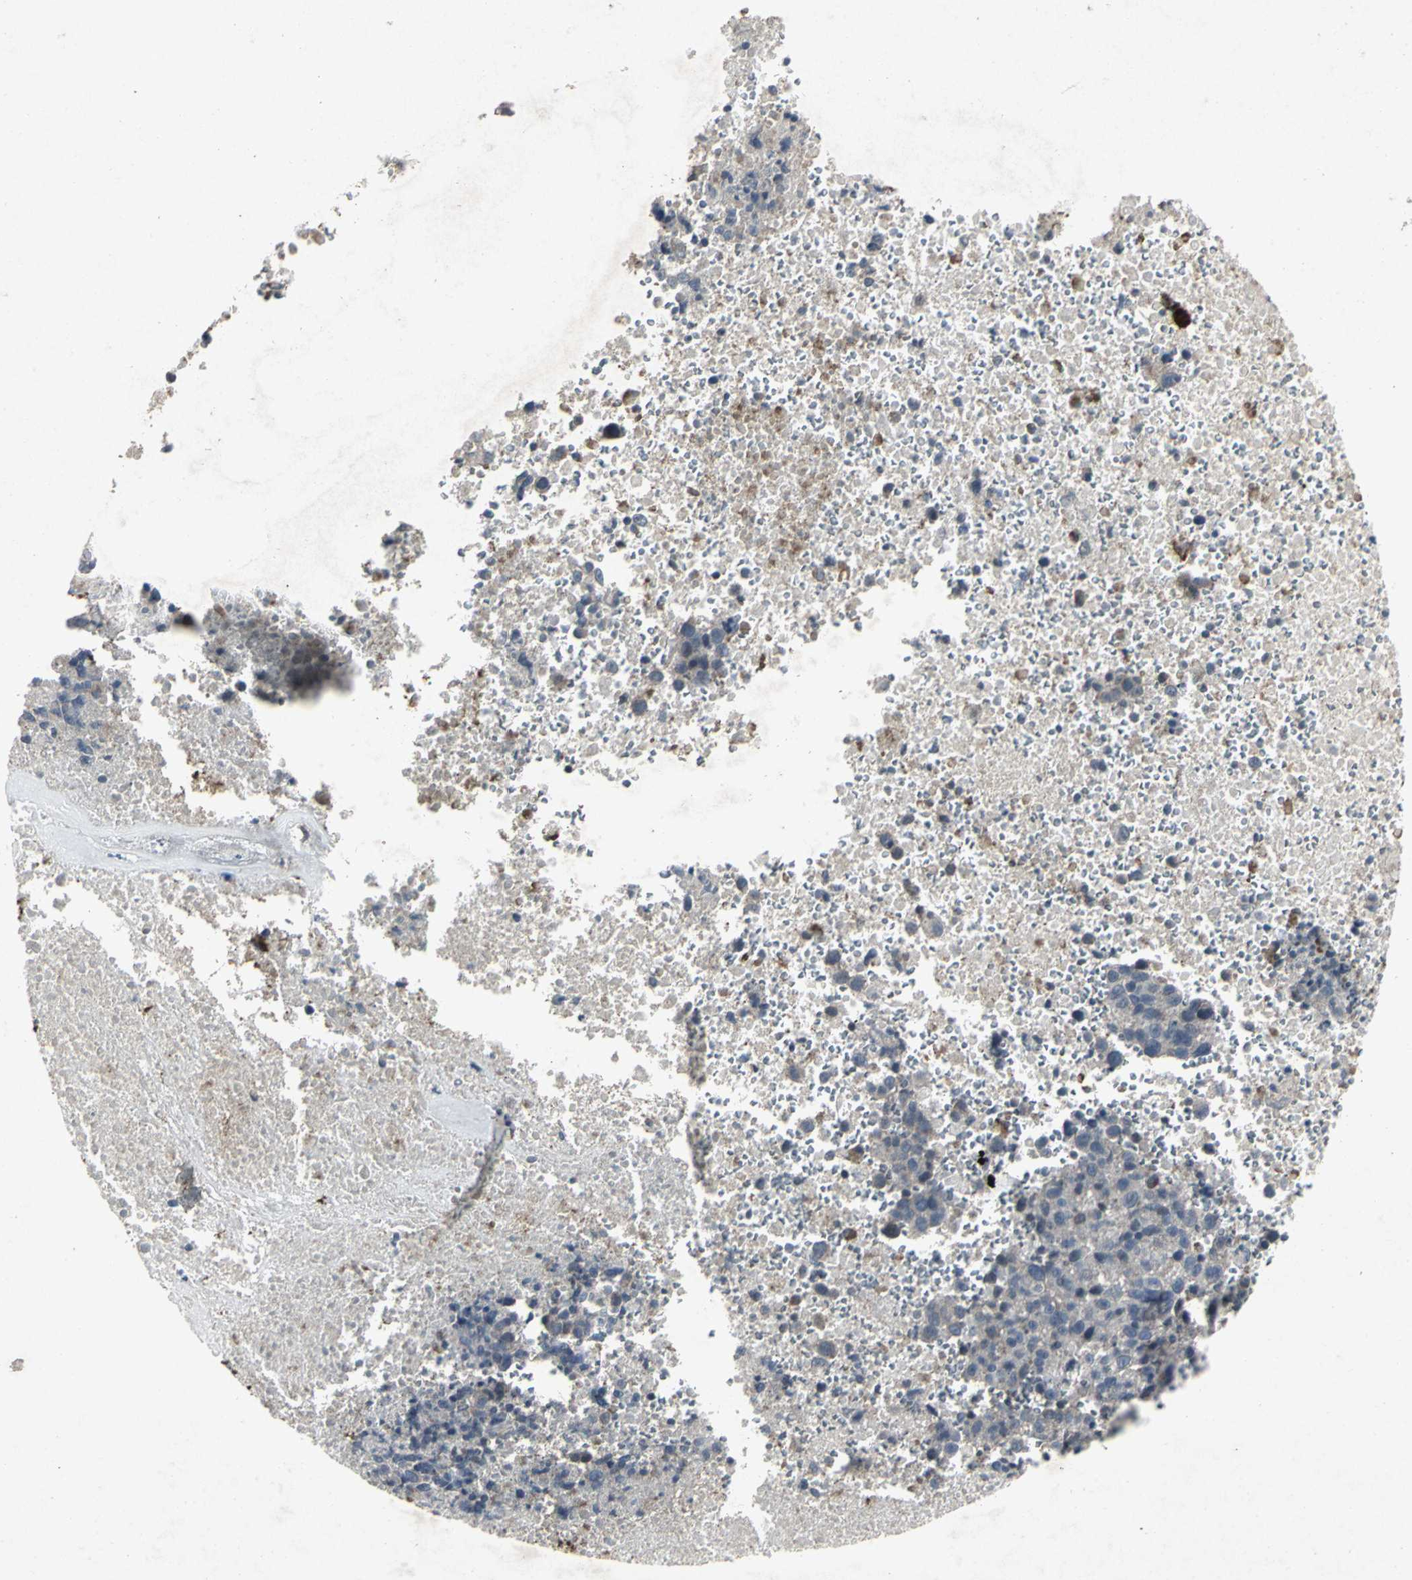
{"staining": {"intensity": "negative", "quantity": "none", "location": "none"}, "tissue": "melanoma", "cell_type": "Tumor cells", "image_type": "cancer", "snomed": [{"axis": "morphology", "description": "Malignant melanoma, Metastatic site"}, {"axis": "topography", "description": "Cerebral cortex"}], "caption": "Immunohistochemical staining of human malignant melanoma (metastatic site) reveals no significant positivity in tumor cells.", "gene": "BMP4", "patient": {"sex": "female", "age": 52}}